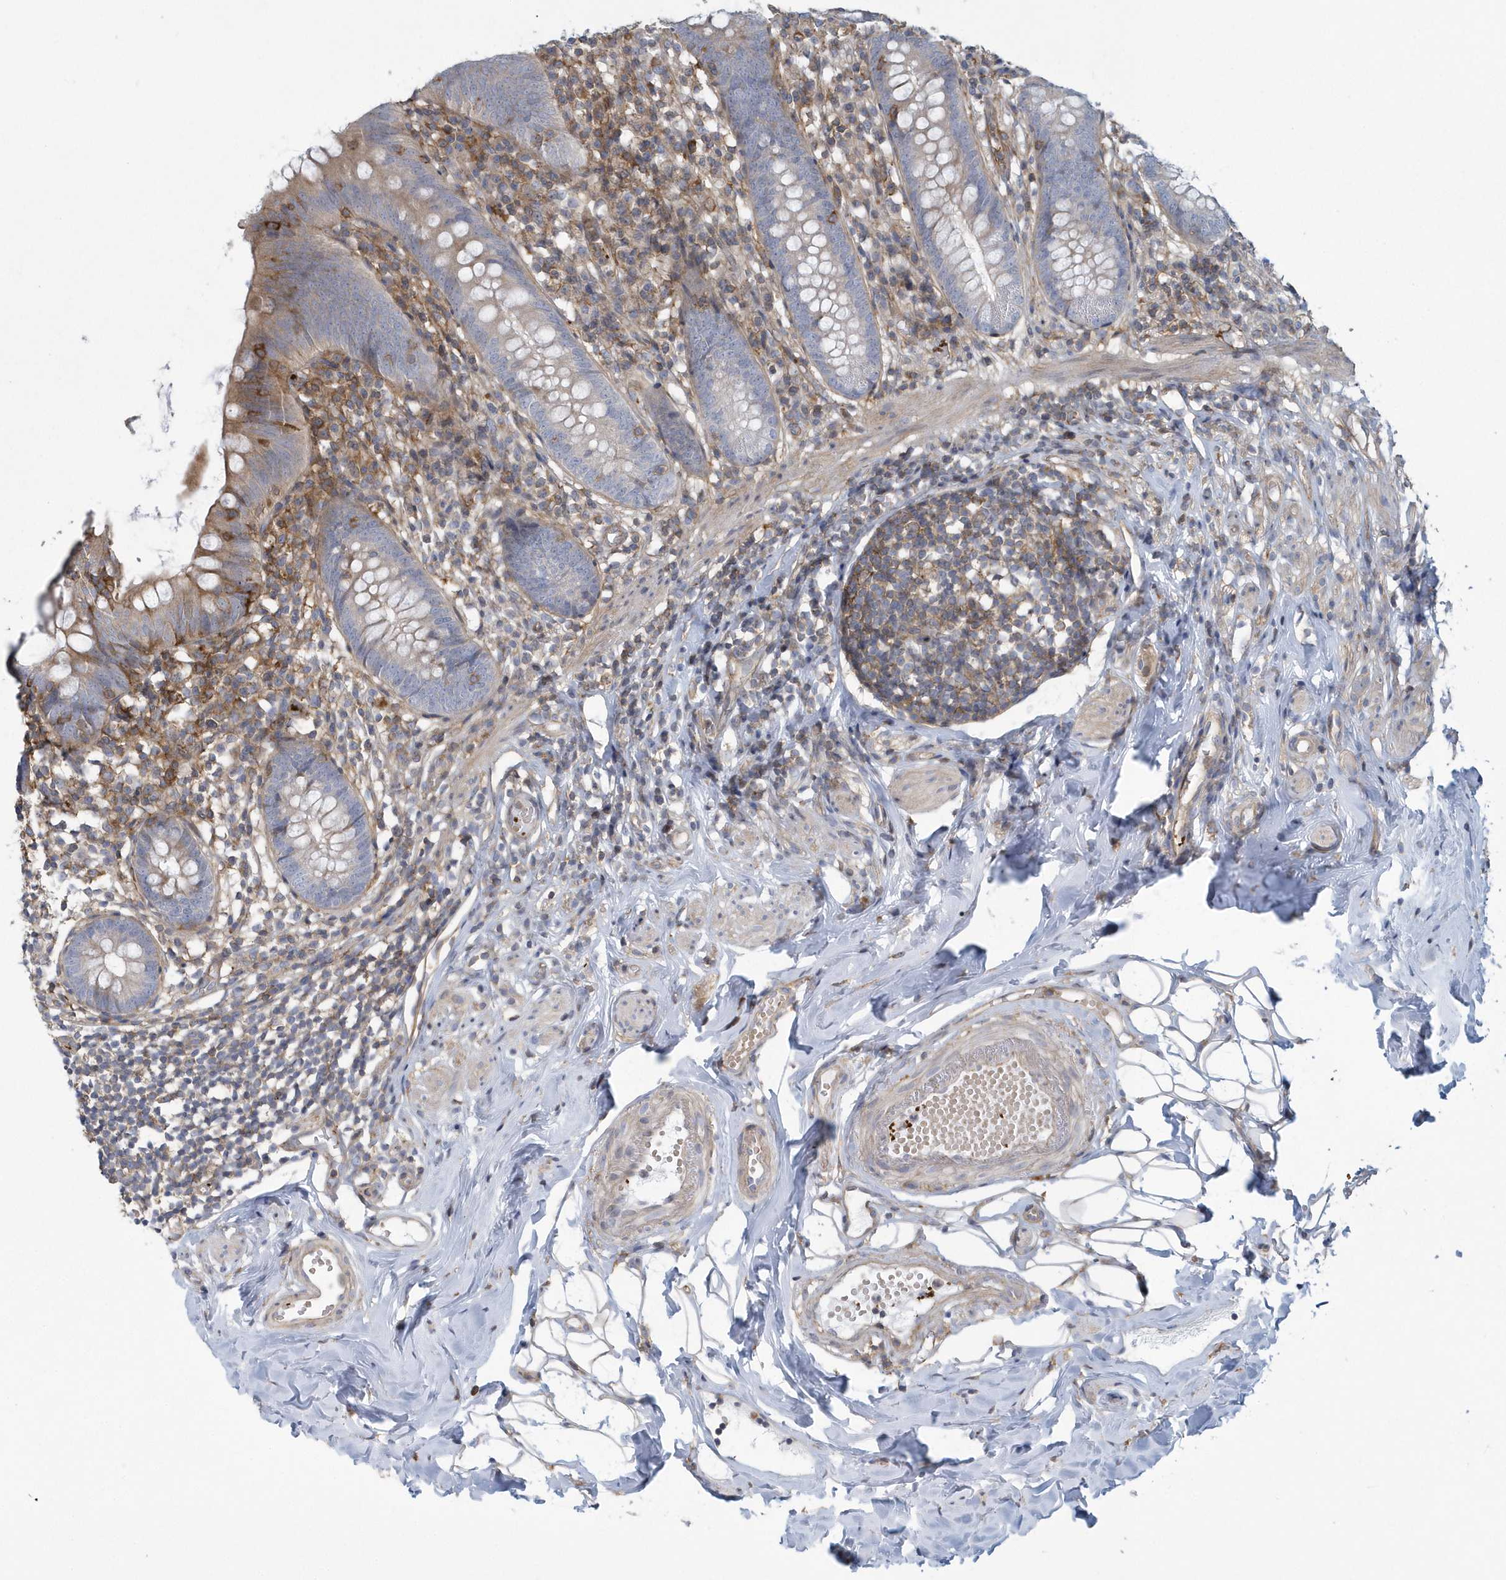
{"staining": {"intensity": "weak", "quantity": "<25%", "location": "cytoplasmic/membranous"}, "tissue": "appendix", "cell_type": "Glandular cells", "image_type": "normal", "snomed": [{"axis": "morphology", "description": "Normal tissue, NOS"}, {"axis": "topography", "description": "Appendix"}], "caption": "Immunohistochemistry micrograph of normal appendix: appendix stained with DAB (3,3'-diaminobenzidine) exhibits no significant protein positivity in glandular cells.", "gene": "ARAP2", "patient": {"sex": "female", "age": 62}}